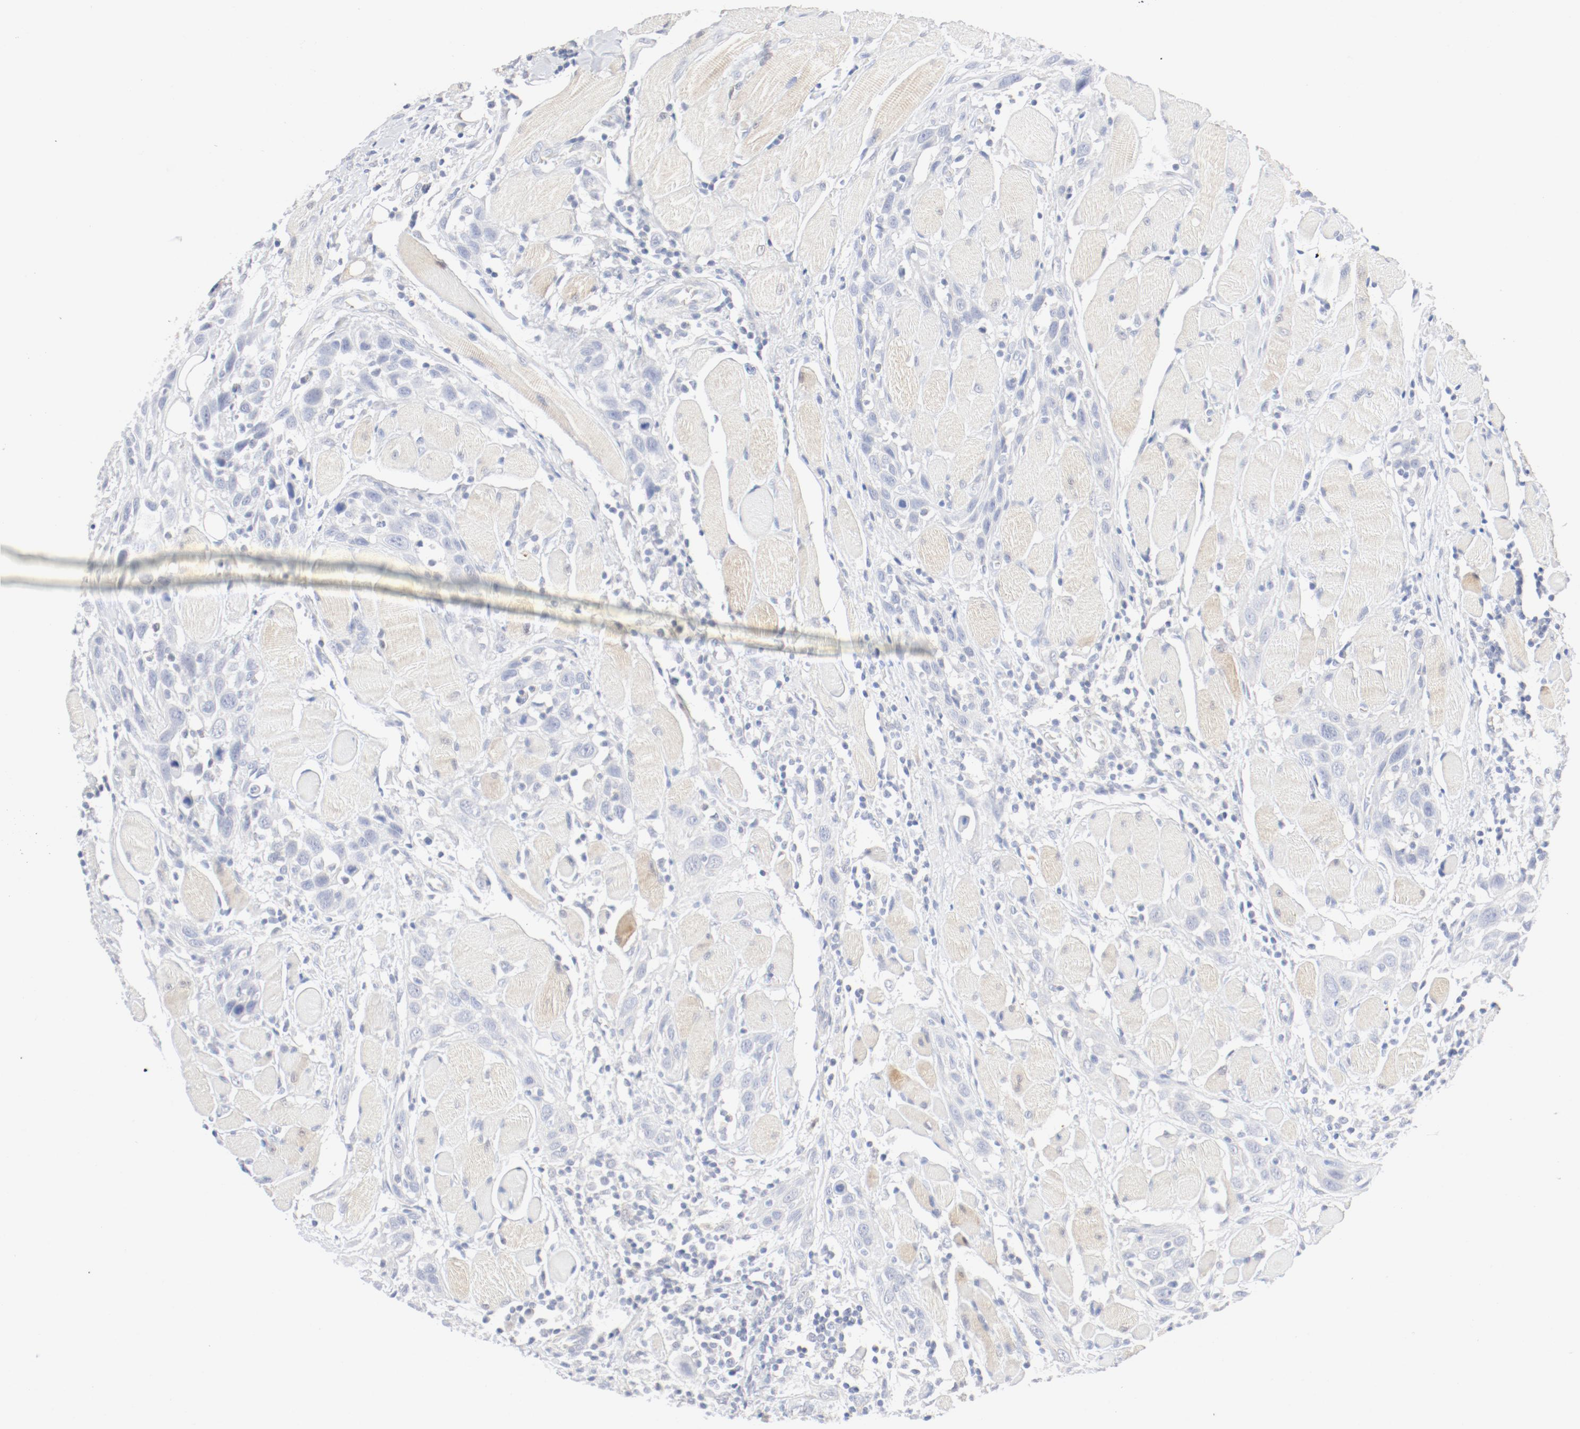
{"staining": {"intensity": "negative", "quantity": "none", "location": "none"}, "tissue": "head and neck cancer", "cell_type": "Tumor cells", "image_type": "cancer", "snomed": [{"axis": "morphology", "description": "Squamous cell carcinoma, NOS"}, {"axis": "topography", "description": "Oral tissue"}, {"axis": "topography", "description": "Head-Neck"}], "caption": "Photomicrograph shows no protein expression in tumor cells of head and neck squamous cell carcinoma tissue.", "gene": "PGM1", "patient": {"sex": "female", "age": 50}}